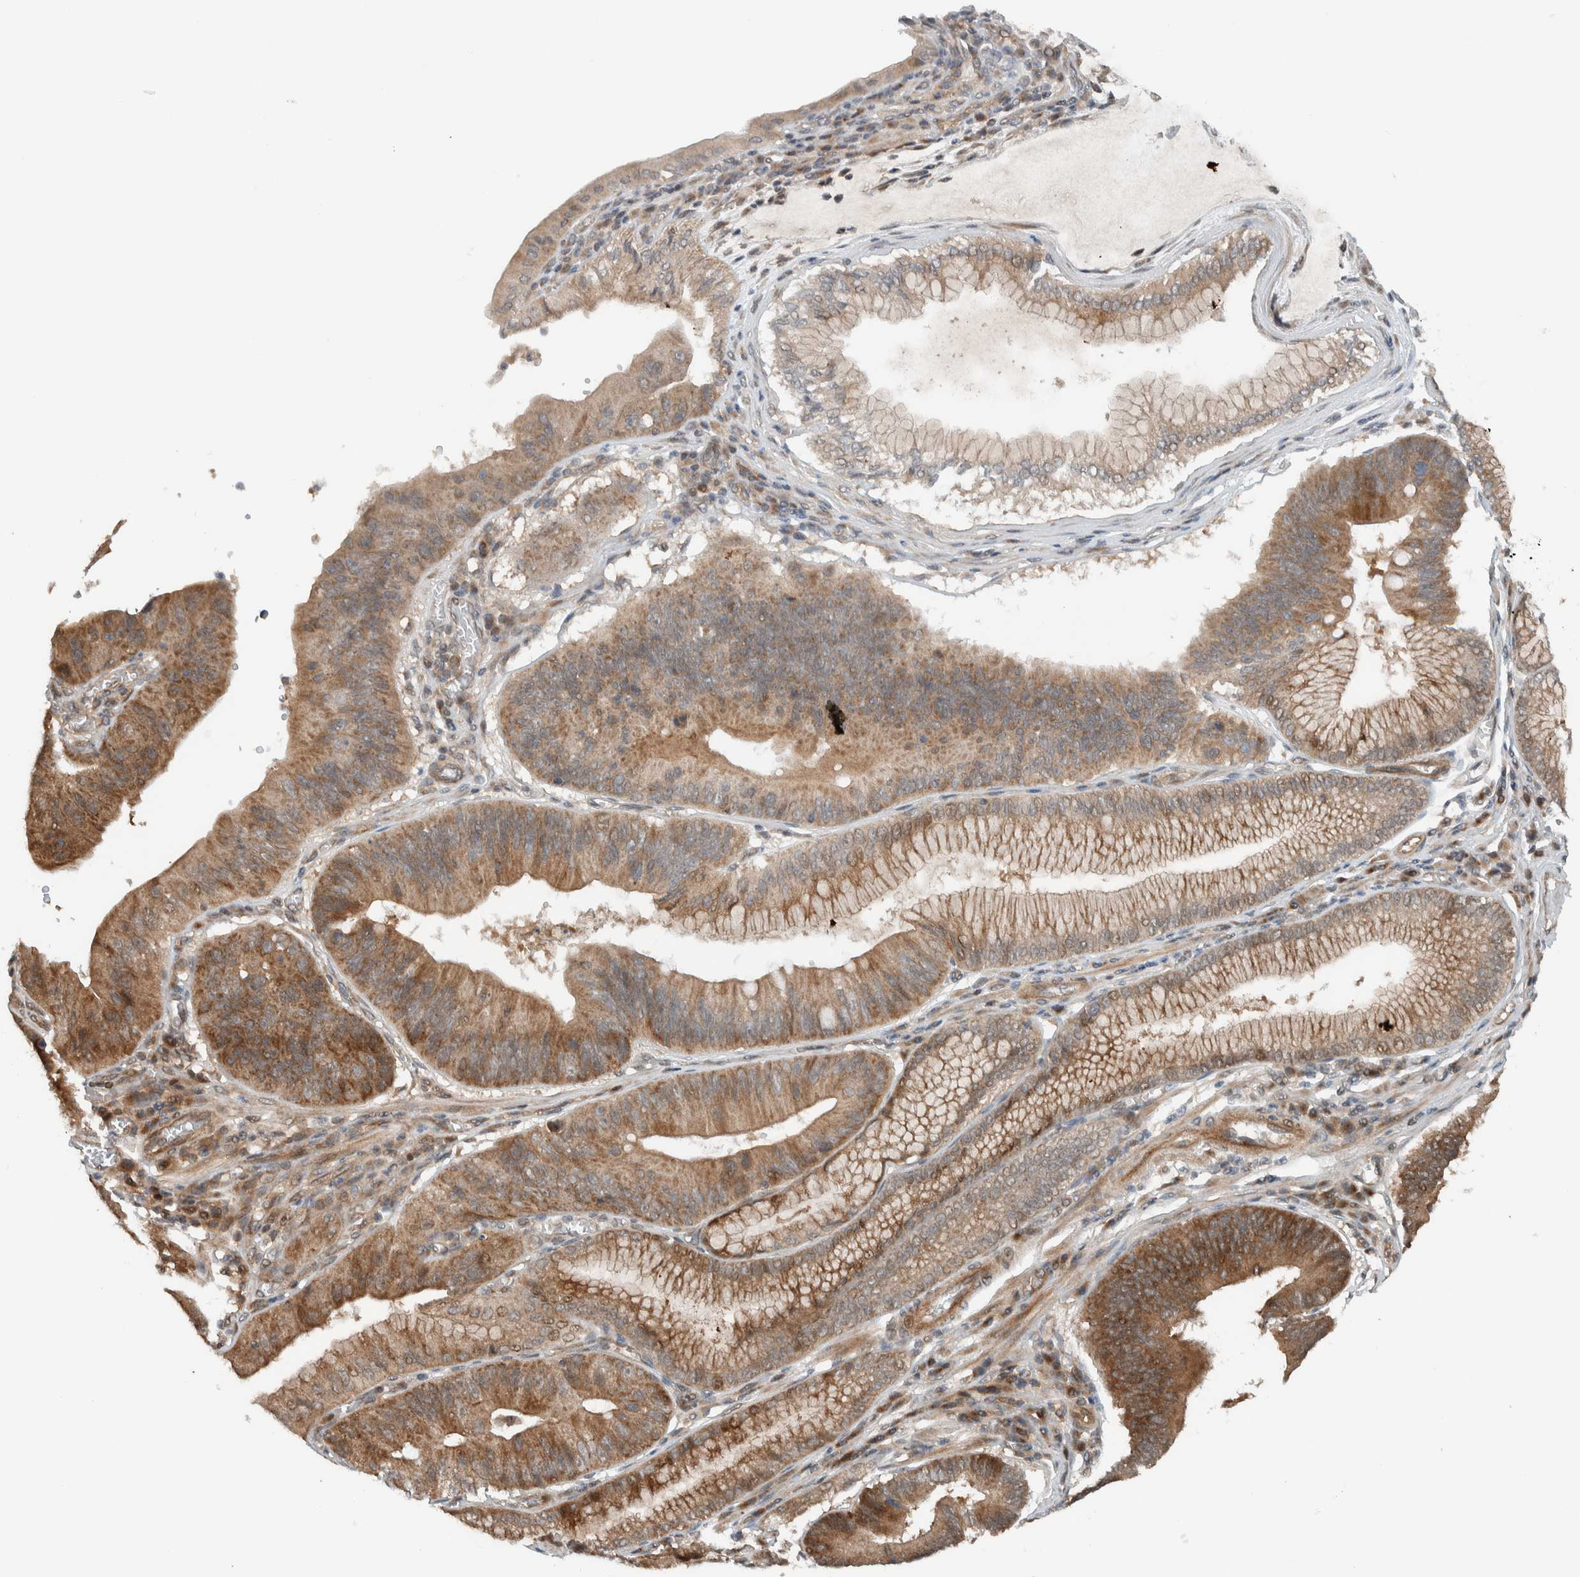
{"staining": {"intensity": "moderate", "quantity": ">75%", "location": "cytoplasmic/membranous"}, "tissue": "stomach cancer", "cell_type": "Tumor cells", "image_type": "cancer", "snomed": [{"axis": "morphology", "description": "Adenocarcinoma, NOS"}, {"axis": "topography", "description": "Stomach"}], "caption": "The micrograph demonstrates staining of stomach cancer (adenocarcinoma), revealing moderate cytoplasmic/membranous protein staining (brown color) within tumor cells. The staining was performed using DAB (3,3'-diaminobenzidine) to visualize the protein expression in brown, while the nuclei were stained in blue with hematoxylin (Magnification: 20x).", "gene": "KLHL6", "patient": {"sex": "male", "age": 59}}